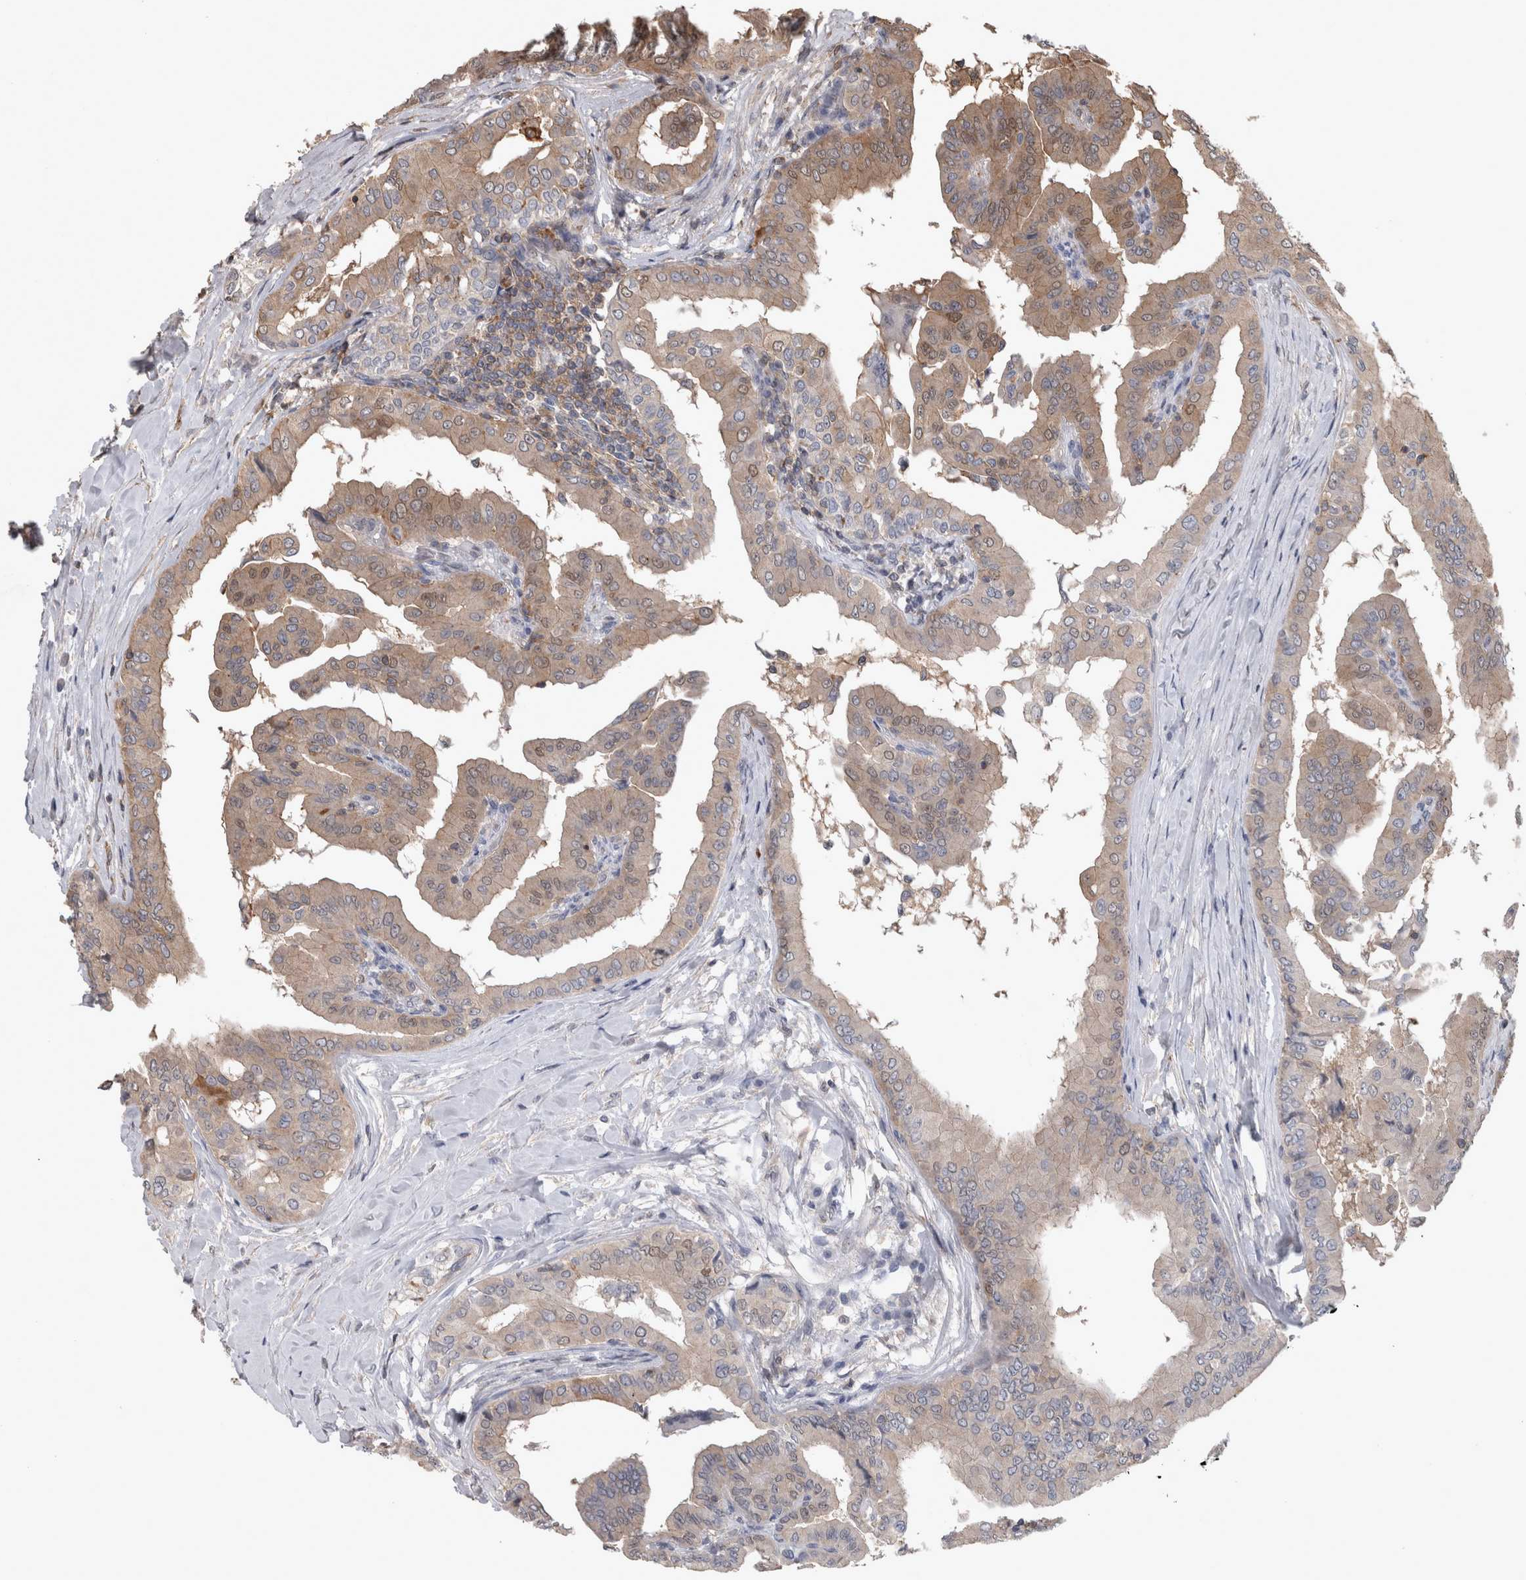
{"staining": {"intensity": "weak", "quantity": "25%-75%", "location": "cytoplasmic/membranous,nuclear"}, "tissue": "thyroid cancer", "cell_type": "Tumor cells", "image_type": "cancer", "snomed": [{"axis": "morphology", "description": "Papillary adenocarcinoma, NOS"}, {"axis": "topography", "description": "Thyroid gland"}], "caption": "Immunohistochemical staining of thyroid cancer shows low levels of weak cytoplasmic/membranous and nuclear protein staining in approximately 25%-75% of tumor cells.", "gene": "SPATA48", "patient": {"sex": "male", "age": 33}}